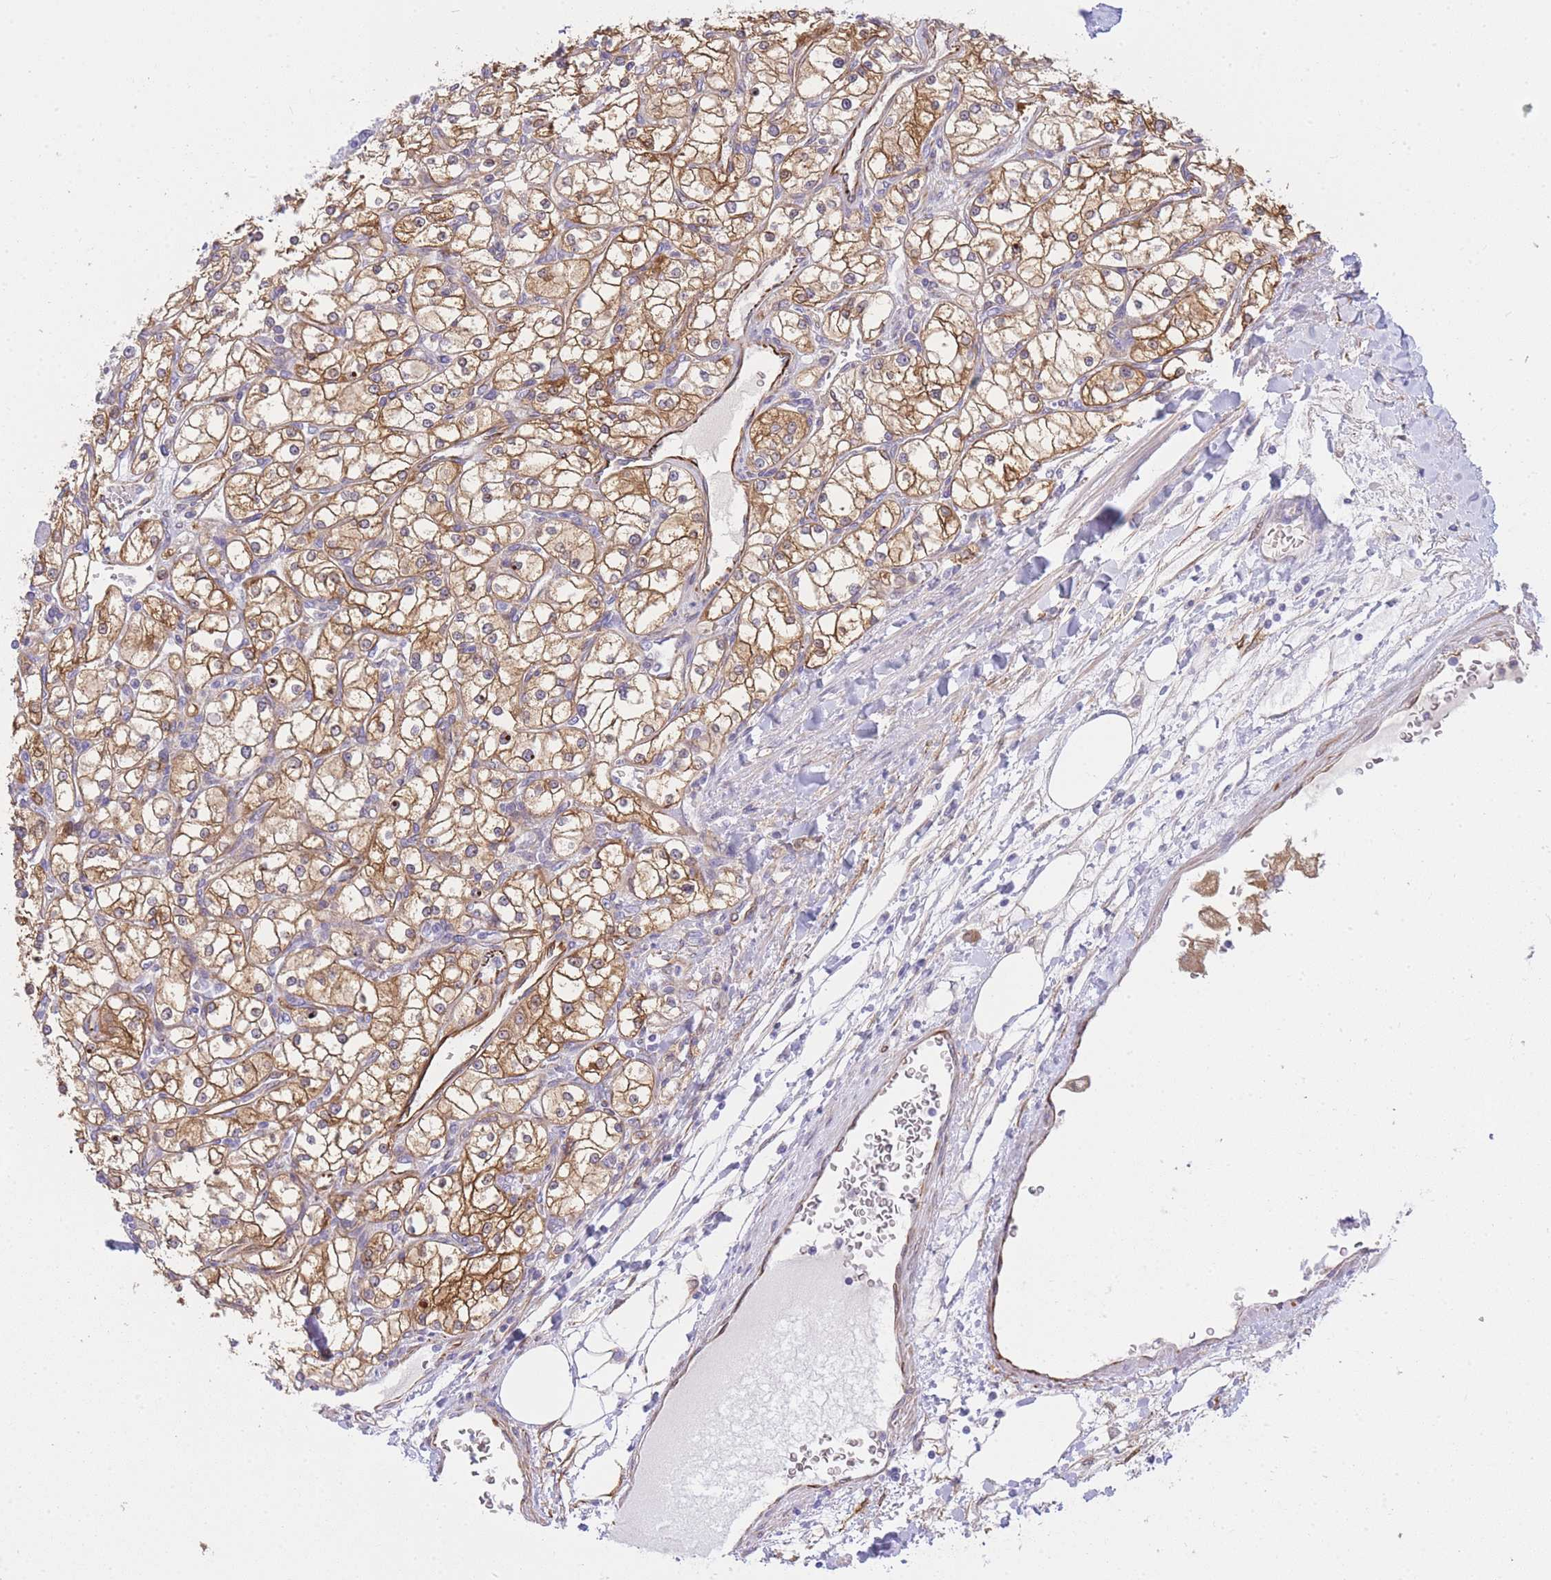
{"staining": {"intensity": "moderate", "quantity": ">75%", "location": "cytoplasmic/membranous"}, "tissue": "renal cancer", "cell_type": "Tumor cells", "image_type": "cancer", "snomed": [{"axis": "morphology", "description": "Adenocarcinoma, NOS"}, {"axis": "topography", "description": "Kidney"}], "caption": "The histopathology image shows a brown stain indicating the presence of a protein in the cytoplasmic/membranous of tumor cells in renal cancer. (IHC, brightfield microscopy, high magnification).", "gene": "ECPAS", "patient": {"sex": "male", "age": 80}}